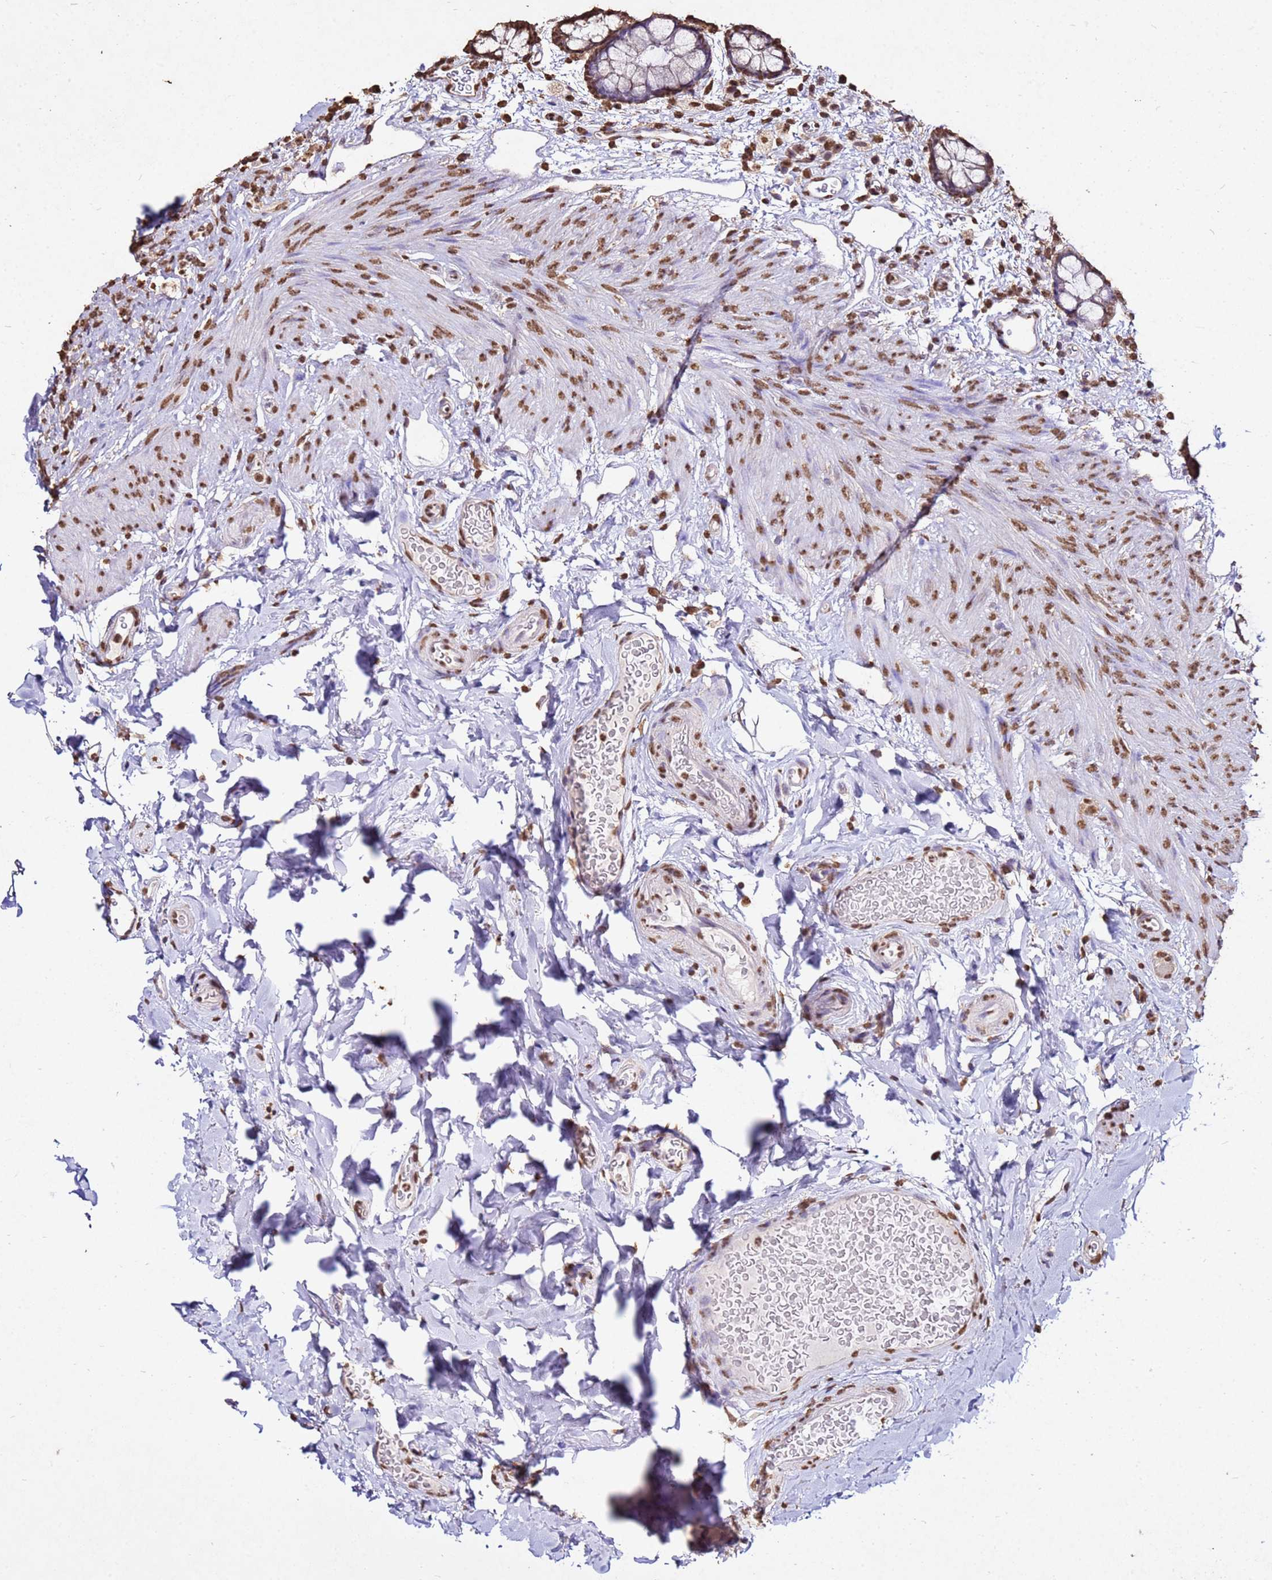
{"staining": {"intensity": "moderate", "quantity": ">75%", "location": "nuclear"}, "tissue": "rectum", "cell_type": "Glandular cells", "image_type": "normal", "snomed": [{"axis": "morphology", "description": "Normal tissue, NOS"}, {"axis": "topography", "description": "Rectum"}, {"axis": "topography", "description": "Peripheral nerve tissue"}], "caption": "Protein staining exhibits moderate nuclear positivity in about >75% of glandular cells in normal rectum.", "gene": "MYOCD", "patient": {"sex": "female", "age": 69}}